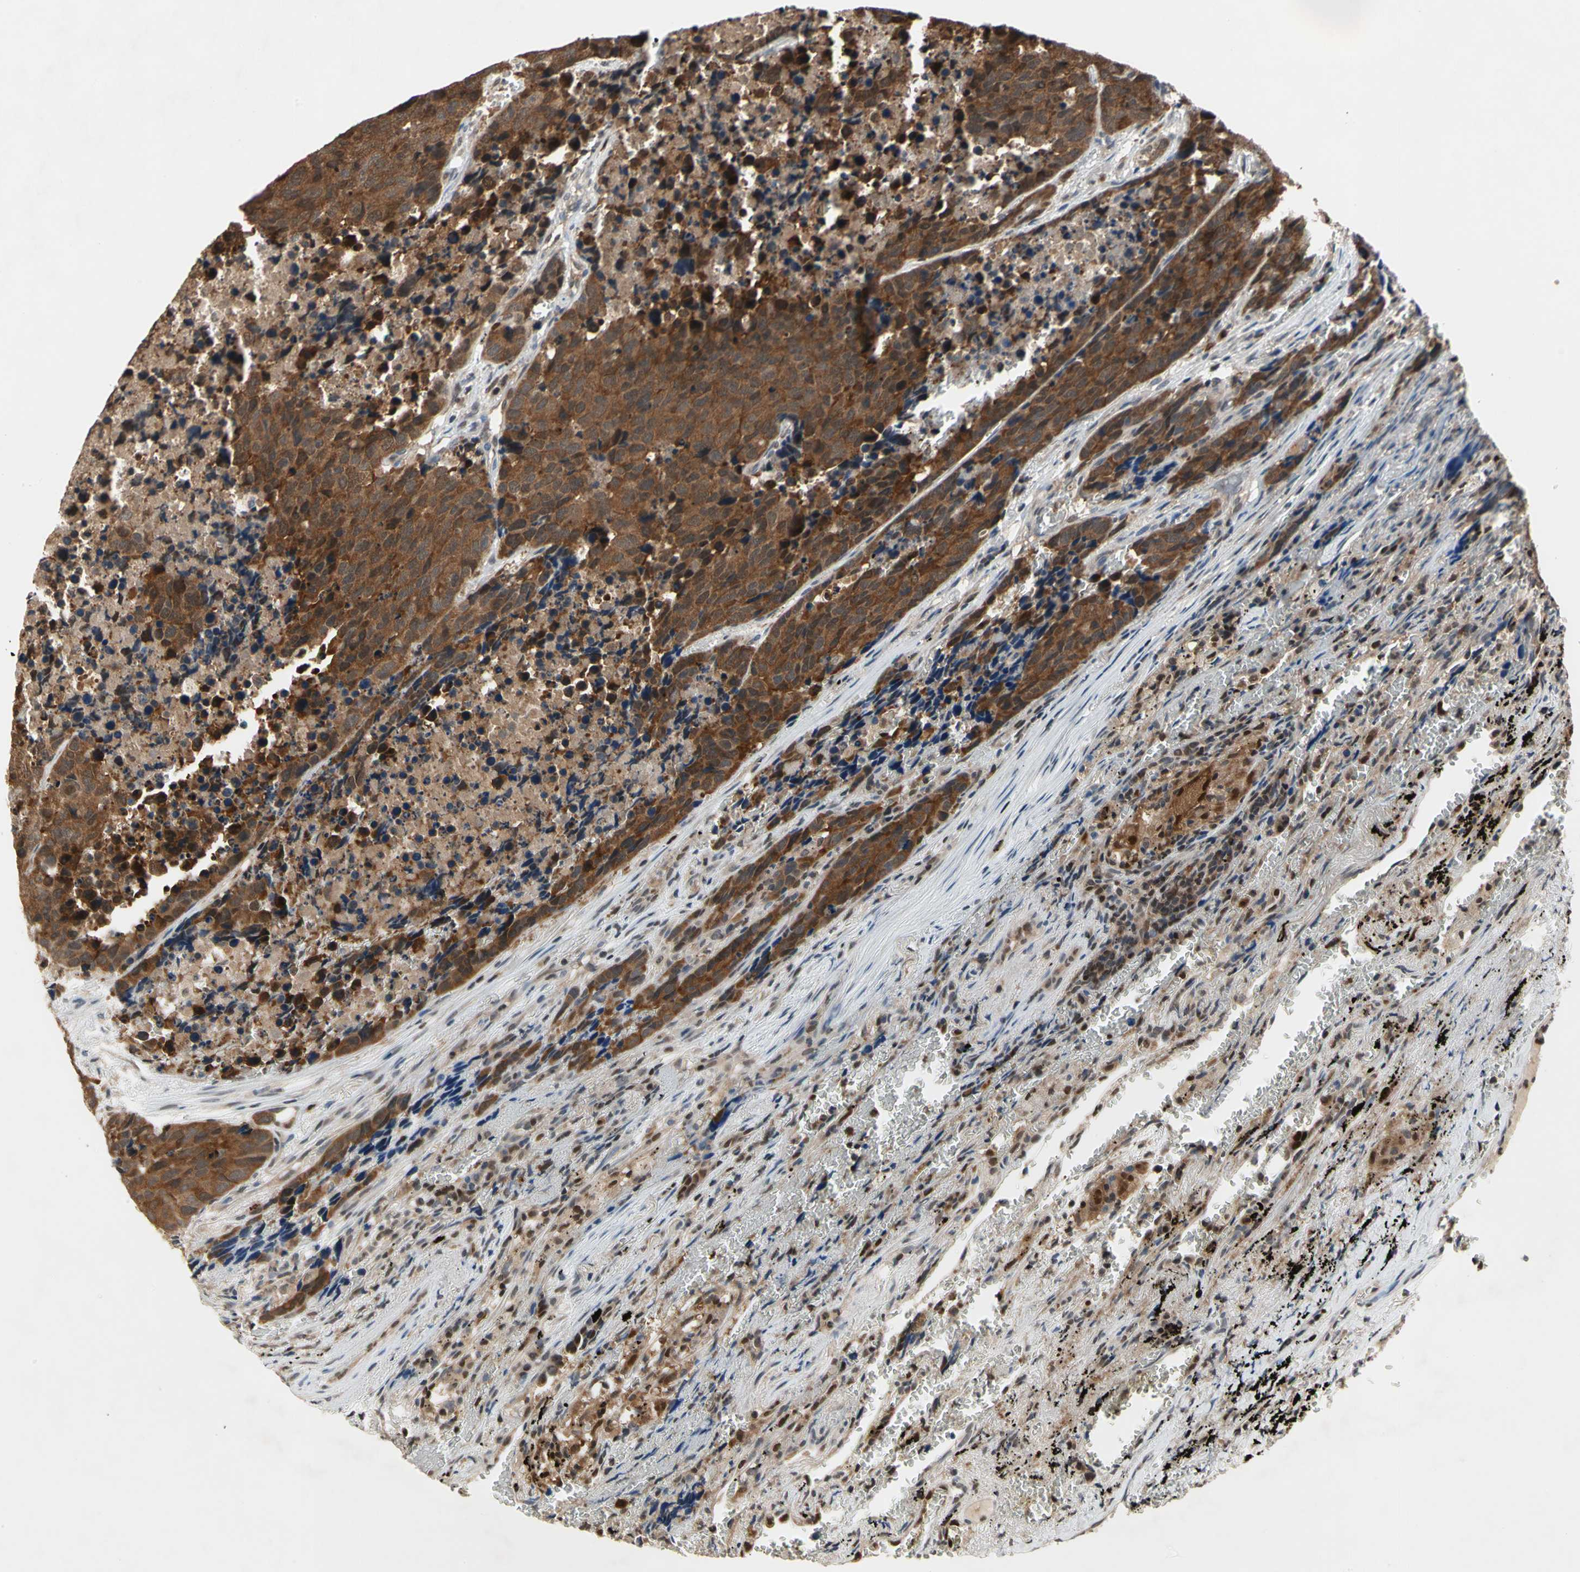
{"staining": {"intensity": "moderate", "quantity": ">75%", "location": "cytoplasmic/membranous"}, "tissue": "carcinoid", "cell_type": "Tumor cells", "image_type": "cancer", "snomed": [{"axis": "morphology", "description": "Carcinoid, malignant, NOS"}, {"axis": "topography", "description": "Lung"}], "caption": "An IHC photomicrograph of neoplastic tissue is shown. Protein staining in brown labels moderate cytoplasmic/membranous positivity in carcinoid within tumor cells.", "gene": "GSR", "patient": {"sex": "male", "age": 60}}